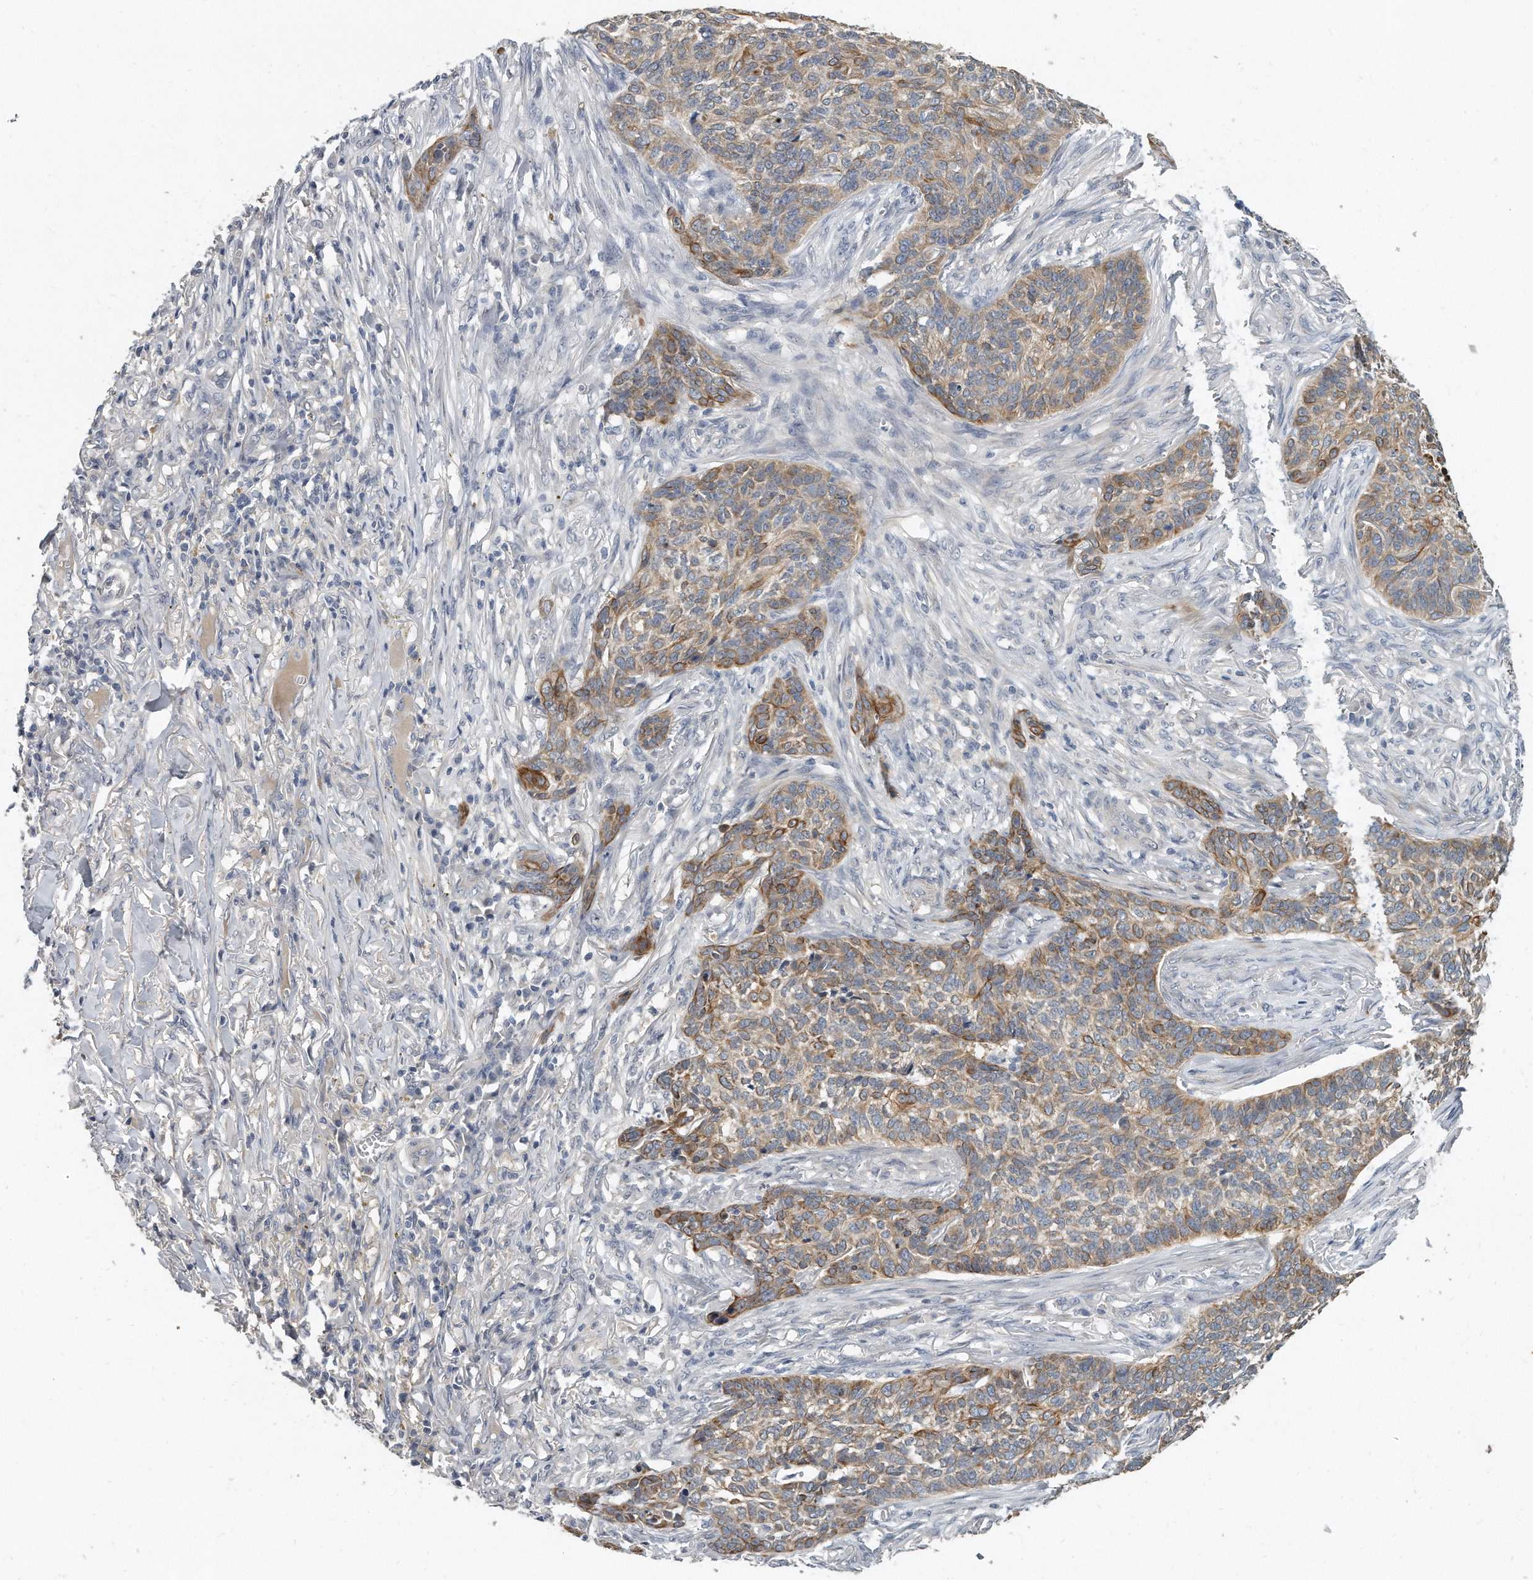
{"staining": {"intensity": "strong", "quantity": "25%-75%", "location": "cytoplasmic/membranous"}, "tissue": "skin cancer", "cell_type": "Tumor cells", "image_type": "cancer", "snomed": [{"axis": "morphology", "description": "Basal cell carcinoma"}, {"axis": "topography", "description": "Skin"}], "caption": "The histopathology image shows immunohistochemical staining of skin basal cell carcinoma. There is strong cytoplasmic/membranous positivity is appreciated in approximately 25%-75% of tumor cells.", "gene": "KLHL7", "patient": {"sex": "male", "age": 85}}